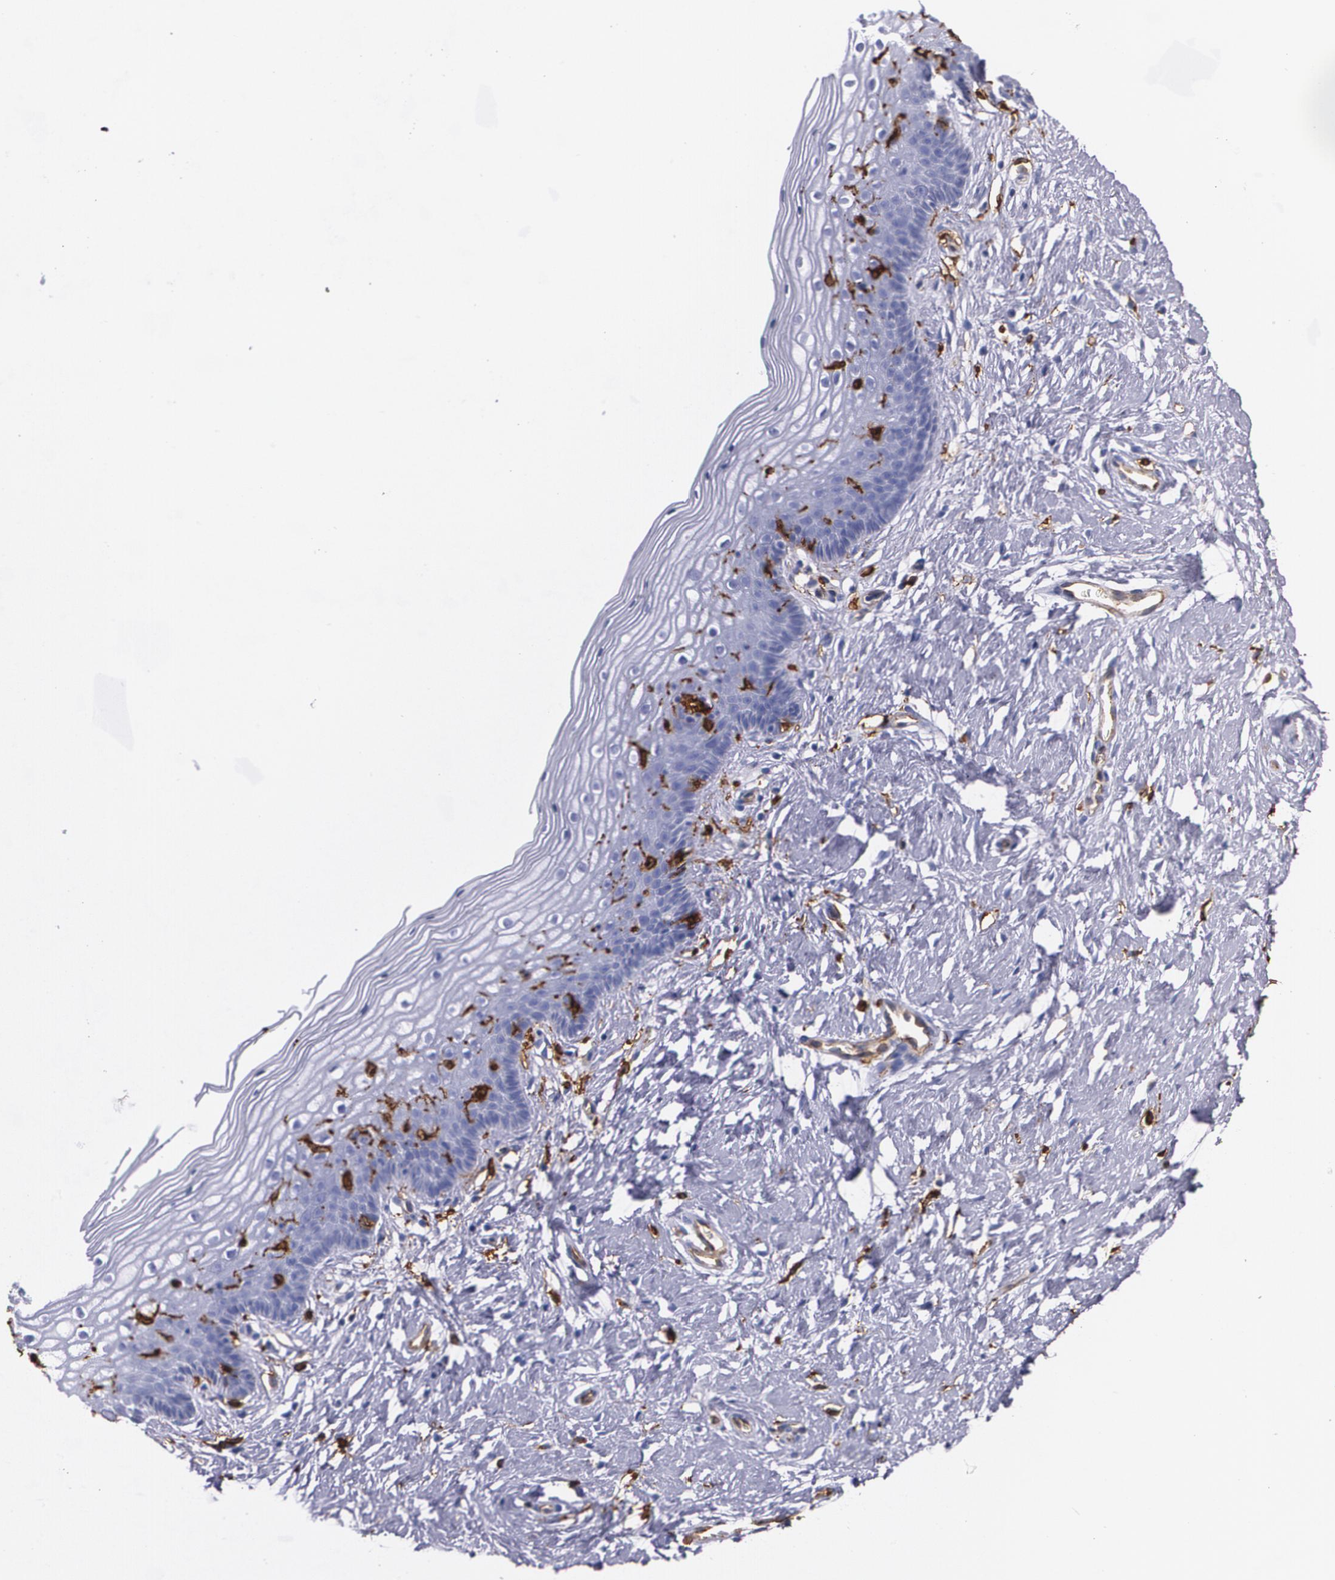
{"staining": {"intensity": "strong", "quantity": "<25%", "location": "cytoplasmic/membranous"}, "tissue": "vagina", "cell_type": "Squamous epithelial cells", "image_type": "normal", "snomed": [{"axis": "morphology", "description": "Normal tissue, NOS"}, {"axis": "topography", "description": "Vagina"}], "caption": "Immunohistochemical staining of benign human vagina shows <25% levels of strong cytoplasmic/membranous protein positivity in approximately <25% of squamous epithelial cells. The staining was performed using DAB, with brown indicating positive protein expression. Nuclei are stained blue with hematoxylin.", "gene": "HLA", "patient": {"sex": "female", "age": 46}}